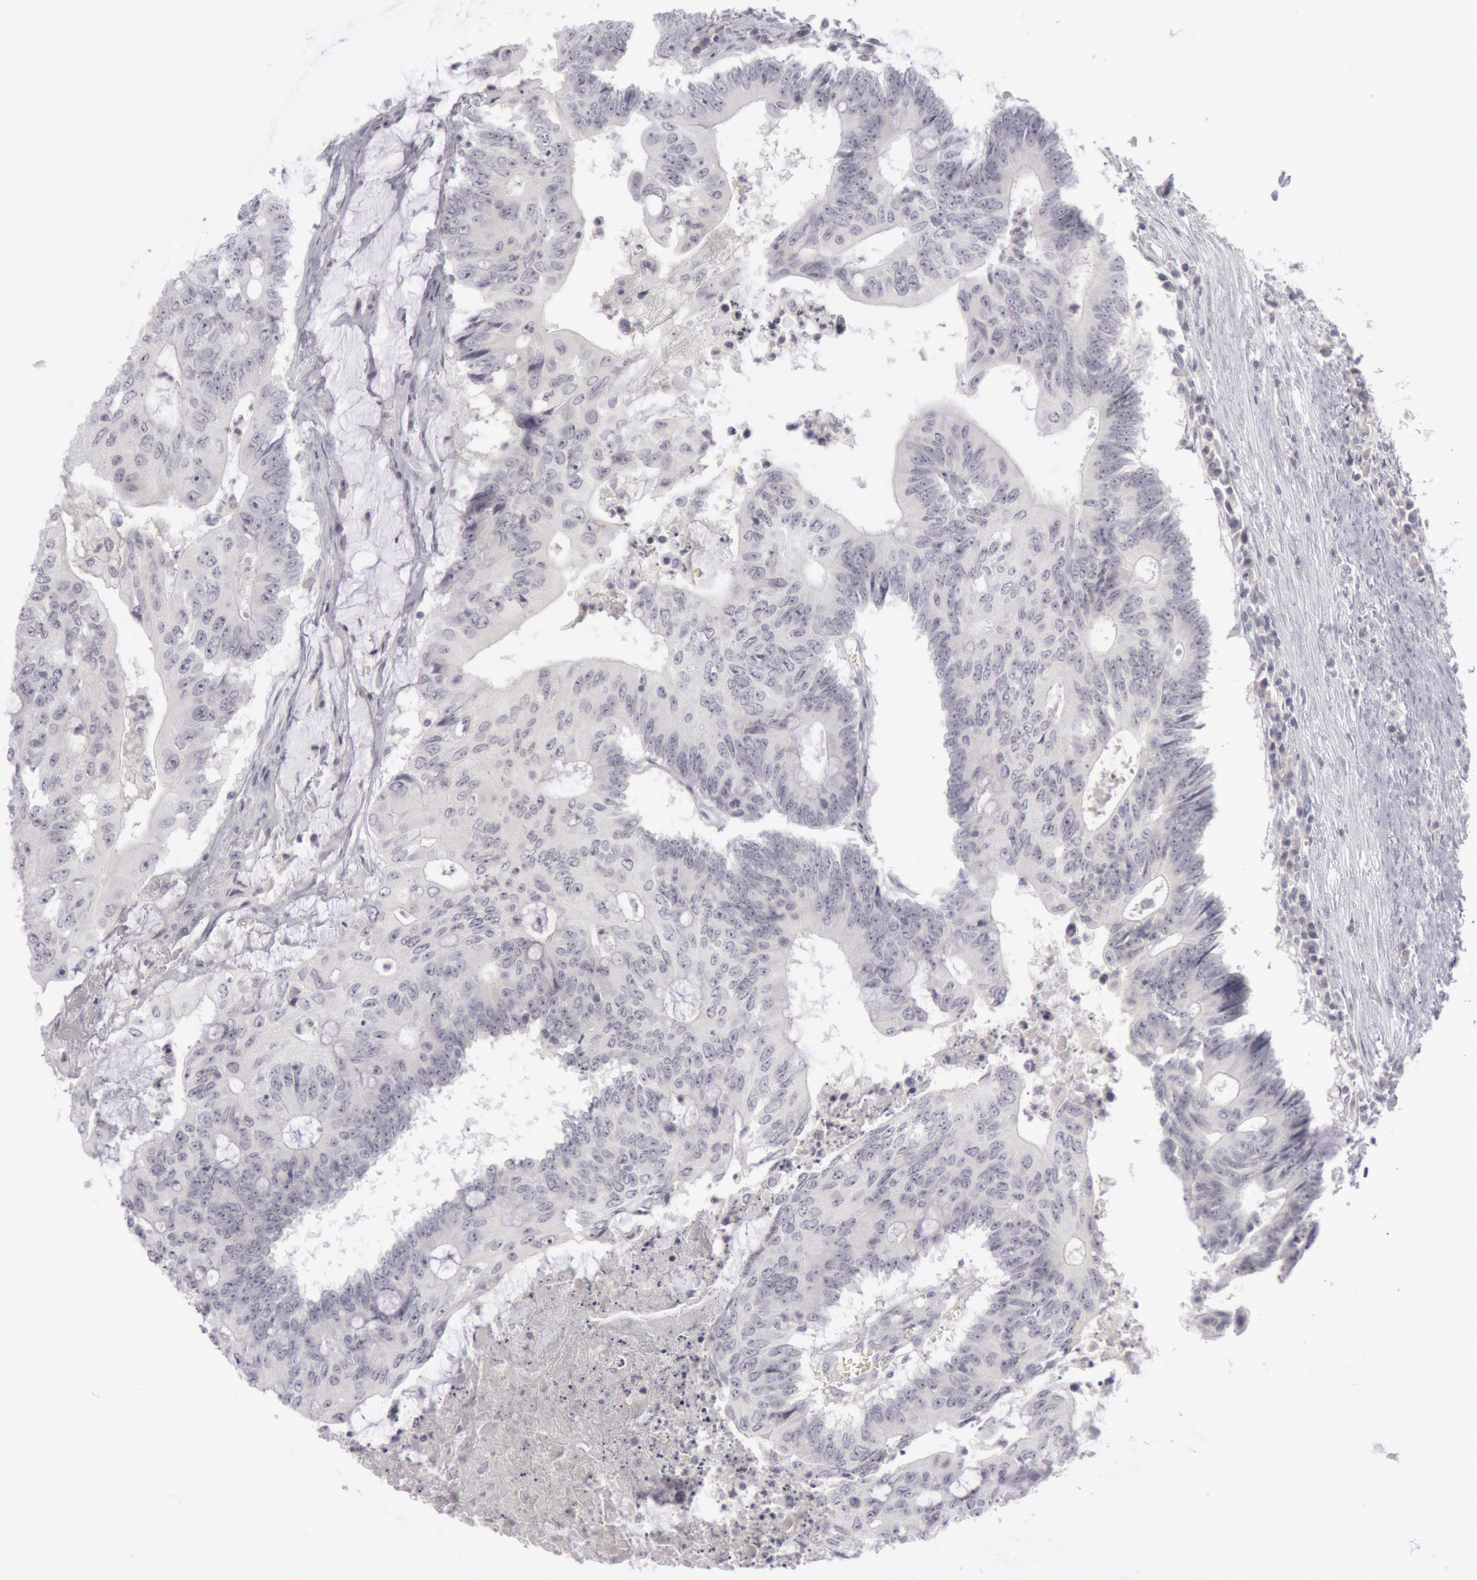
{"staining": {"intensity": "negative", "quantity": "none", "location": "none"}, "tissue": "colorectal cancer", "cell_type": "Tumor cells", "image_type": "cancer", "snomed": [{"axis": "morphology", "description": "Adenocarcinoma, NOS"}, {"axis": "topography", "description": "Colon"}], "caption": "This is an IHC micrograph of human colorectal cancer (adenocarcinoma). There is no expression in tumor cells.", "gene": "KRT16", "patient": {"sex": "male", "age": 65}}